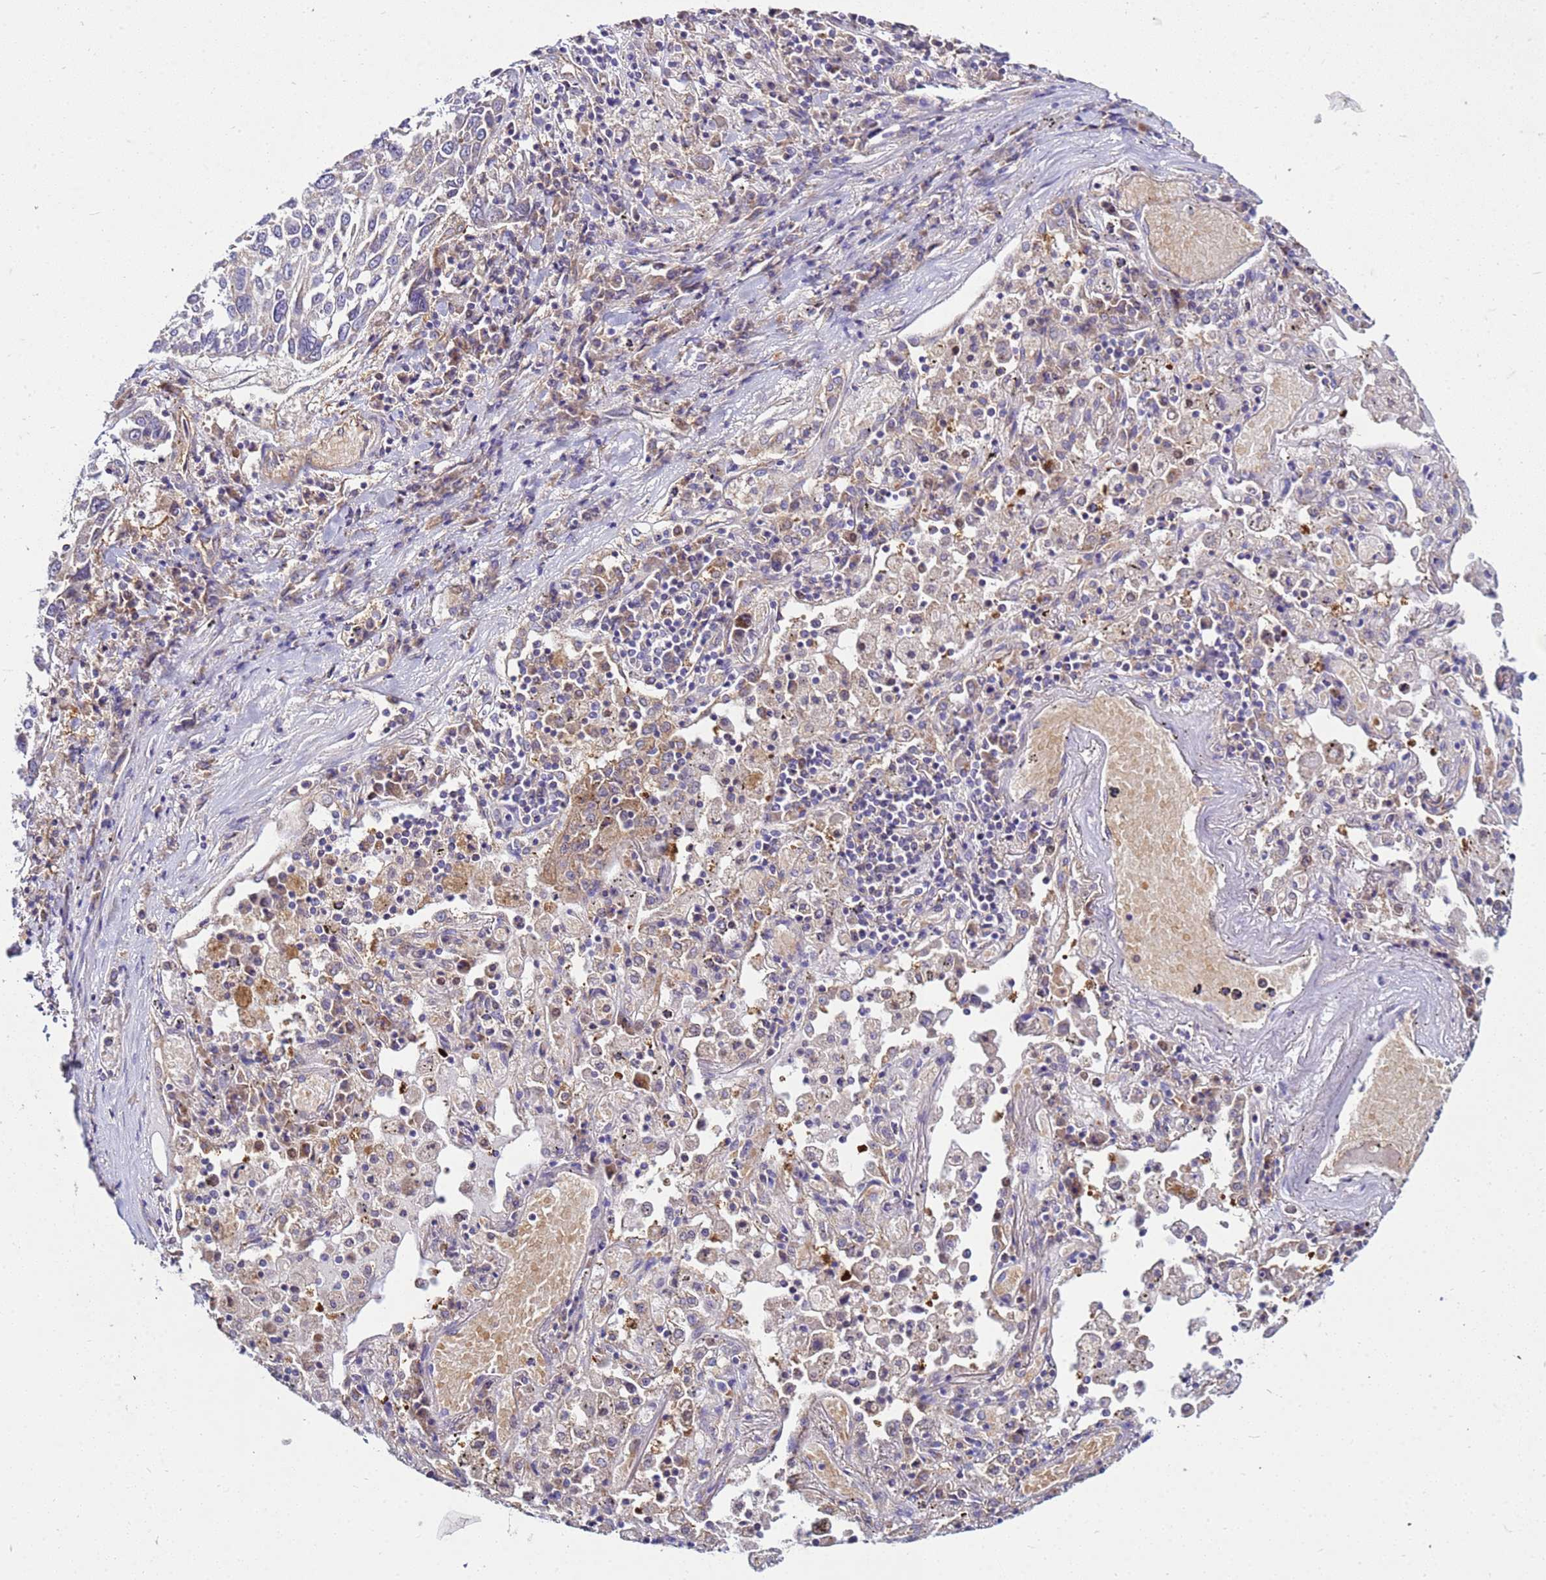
{"staining": {"intensity": "negative", "quantity": "none", "location": "none"}, "tissue": "lung cancer", "cell_type": "Tumor cells", "image_type": "cancer", "snomed": [{"axis": "morphology", "description": "Squamous cell carcinoma, NOS"}, {"axis": "topography", "description": "Lung"}], "caption": "Protein analysis of lung cancer (squamous cell carcinoma) shows no significant staining in tumor cells.", "gene": "PKD1", "patient": {"sex": "male", "age": 65}}